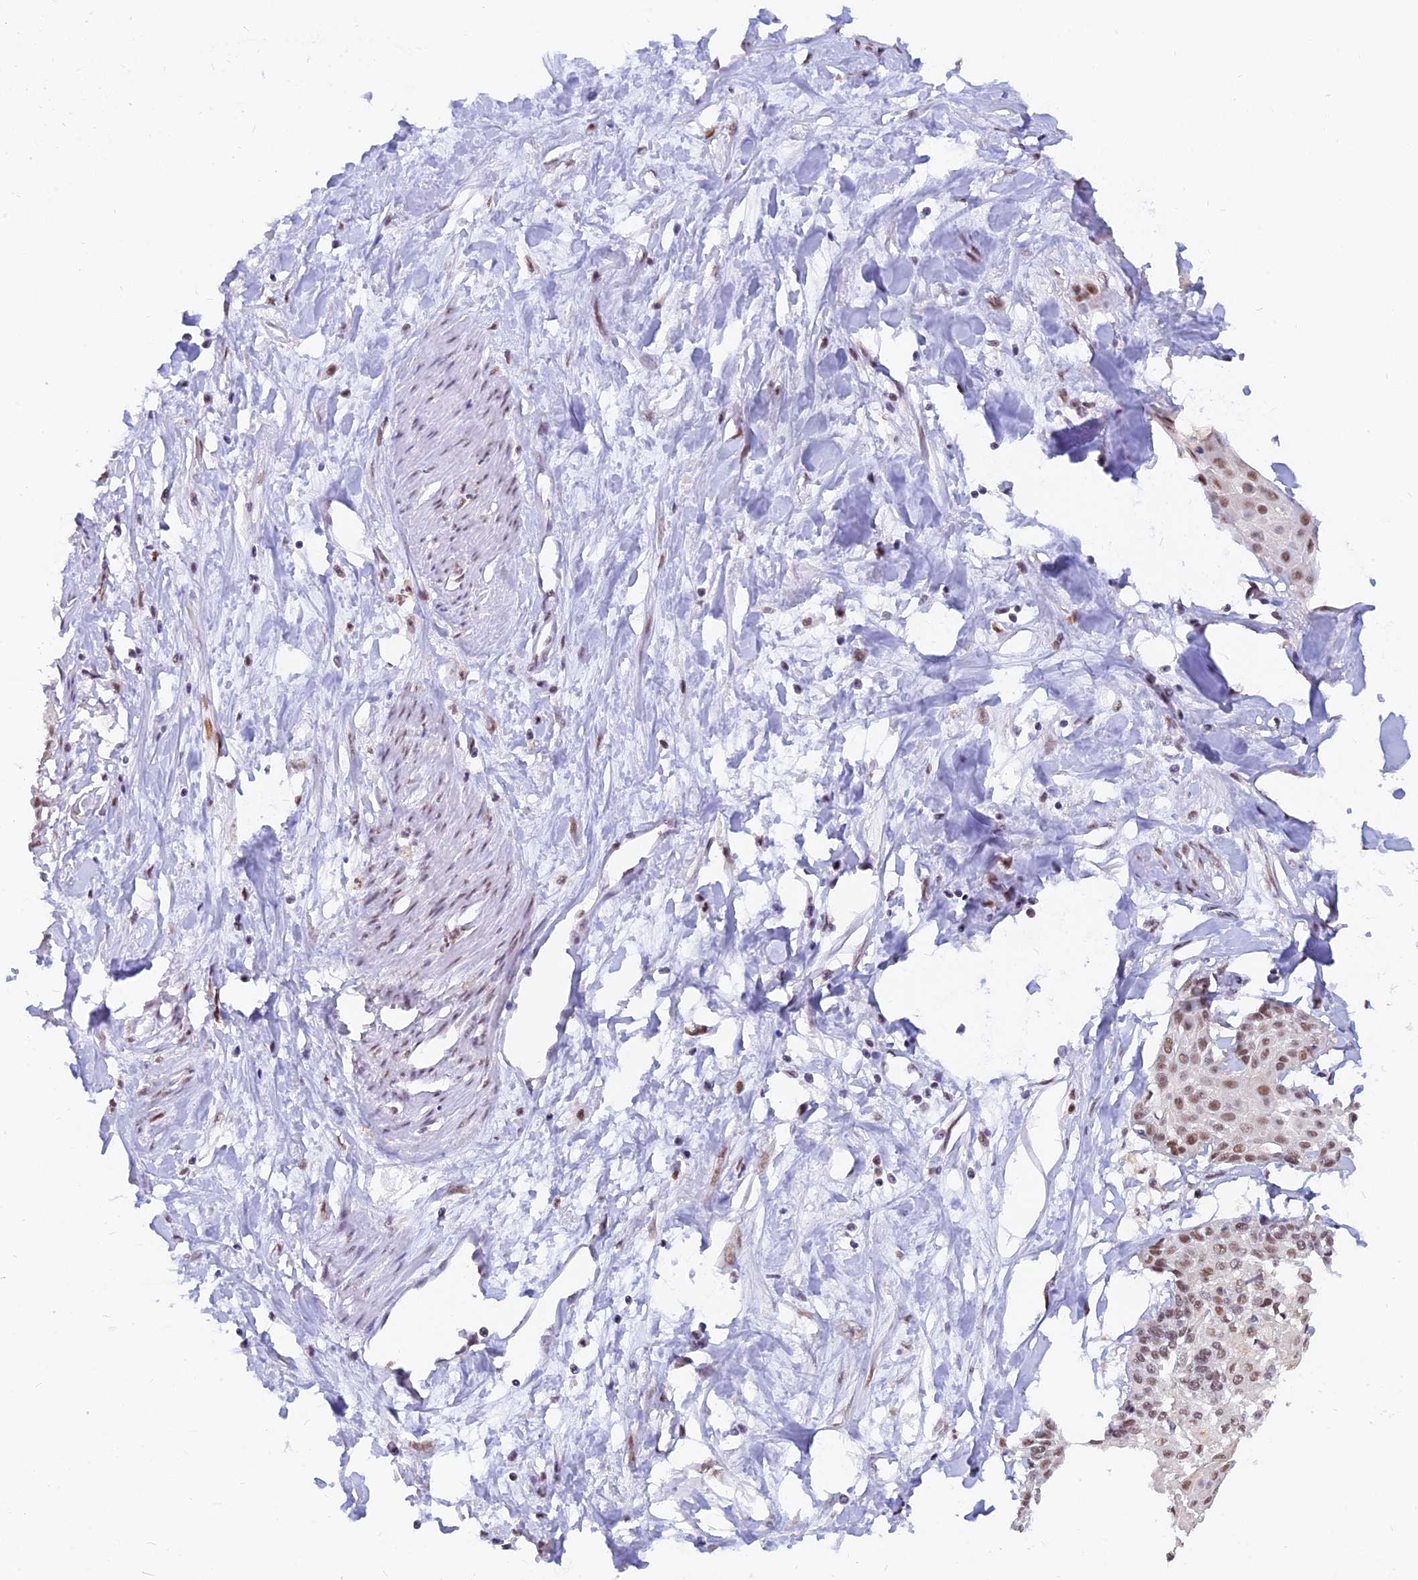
{"staining": {"intensity": "moderate", "quantity": ">75%", "location": "nuclear"}, "tissue": "cervical cancer", "cell_type": "Tumor cells", "image_type": "cancer", "snomed": [{"axis": "morphology", "description": "Squamous cell carcinoma, NOS"}, {"axis": "topography", "description": "Cervix"}], "caption": "Cervical cancer (squamous cell carcinoma) stained with immunohistochemistry shows moderate nuclear expression in approximately >75% of tumor cells.", "gene": "DPY30", "patient": {"sex": "female", "age": 57}}